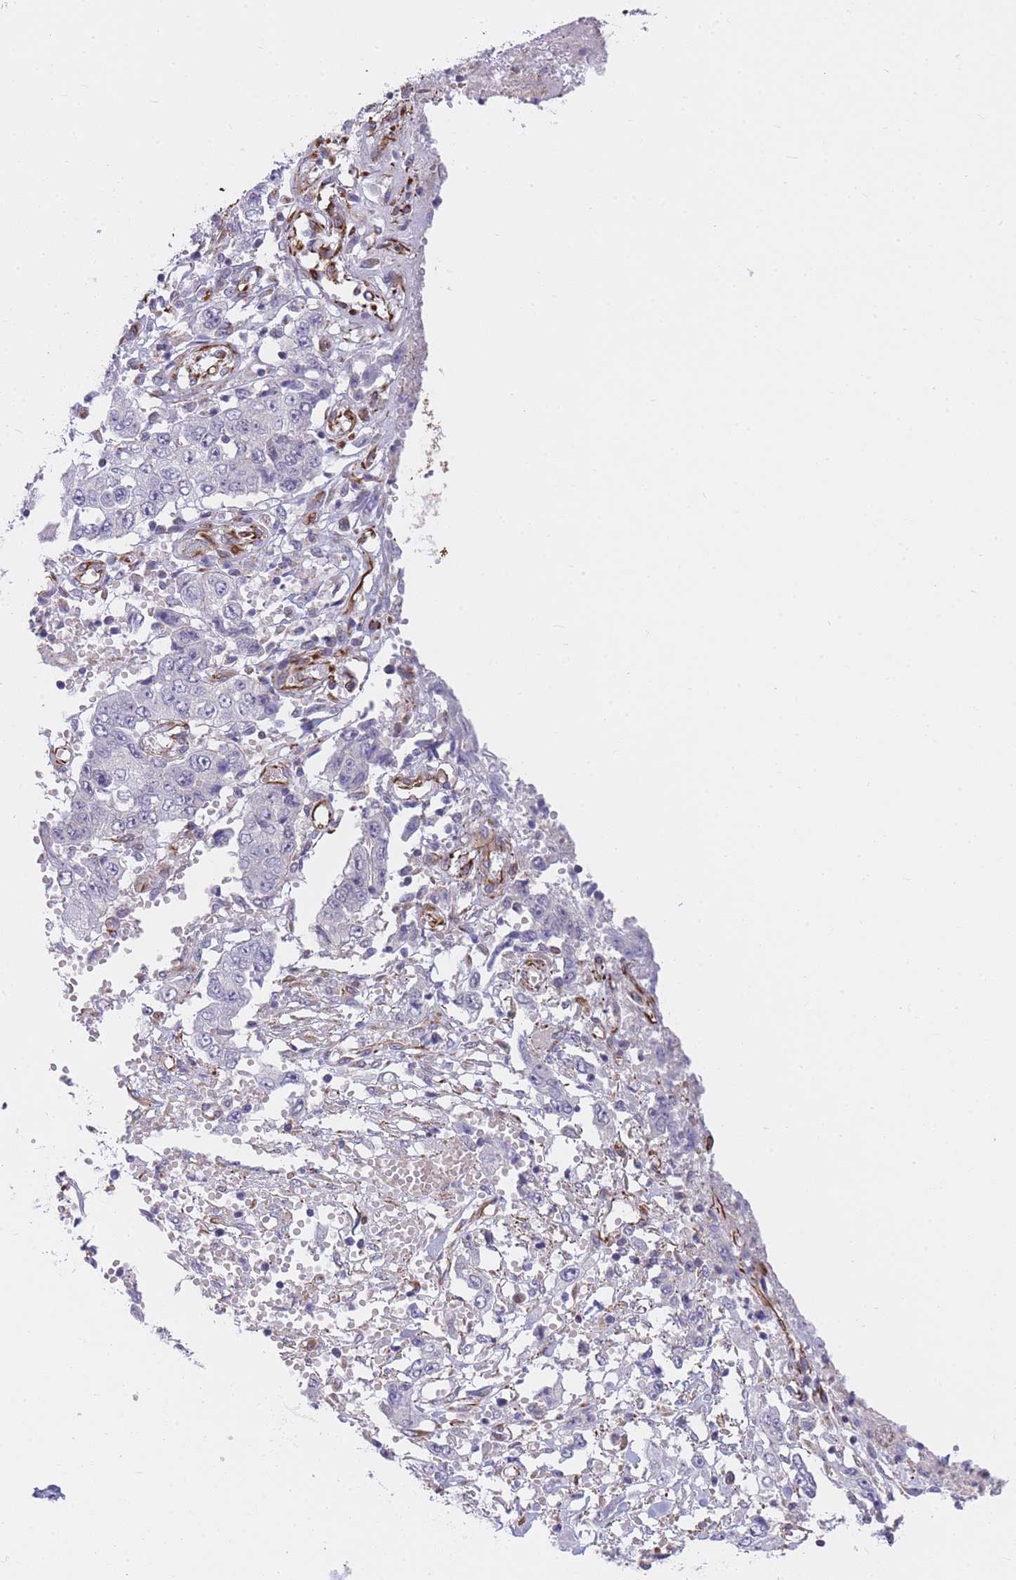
{"staining": {"intensity": "negative", "quantity": "none", "location": "none"}, "tissue": "stomach cancer", "cell_type": "Tumor cells", "image_type": "cancer", "snomed": [{"axis": "morphology", "description": "Adenocarcinoma, NOS"}, {"axis": "topography", "description": "Stomach, upper"}], "caption": "High power microscopy histopathology image of an IHC histopathology image of stomach cancer, revealing no significant positivity in tumor cells.", "gene": "ECPAS", "patient": {"sex": "male", "age": 62}}